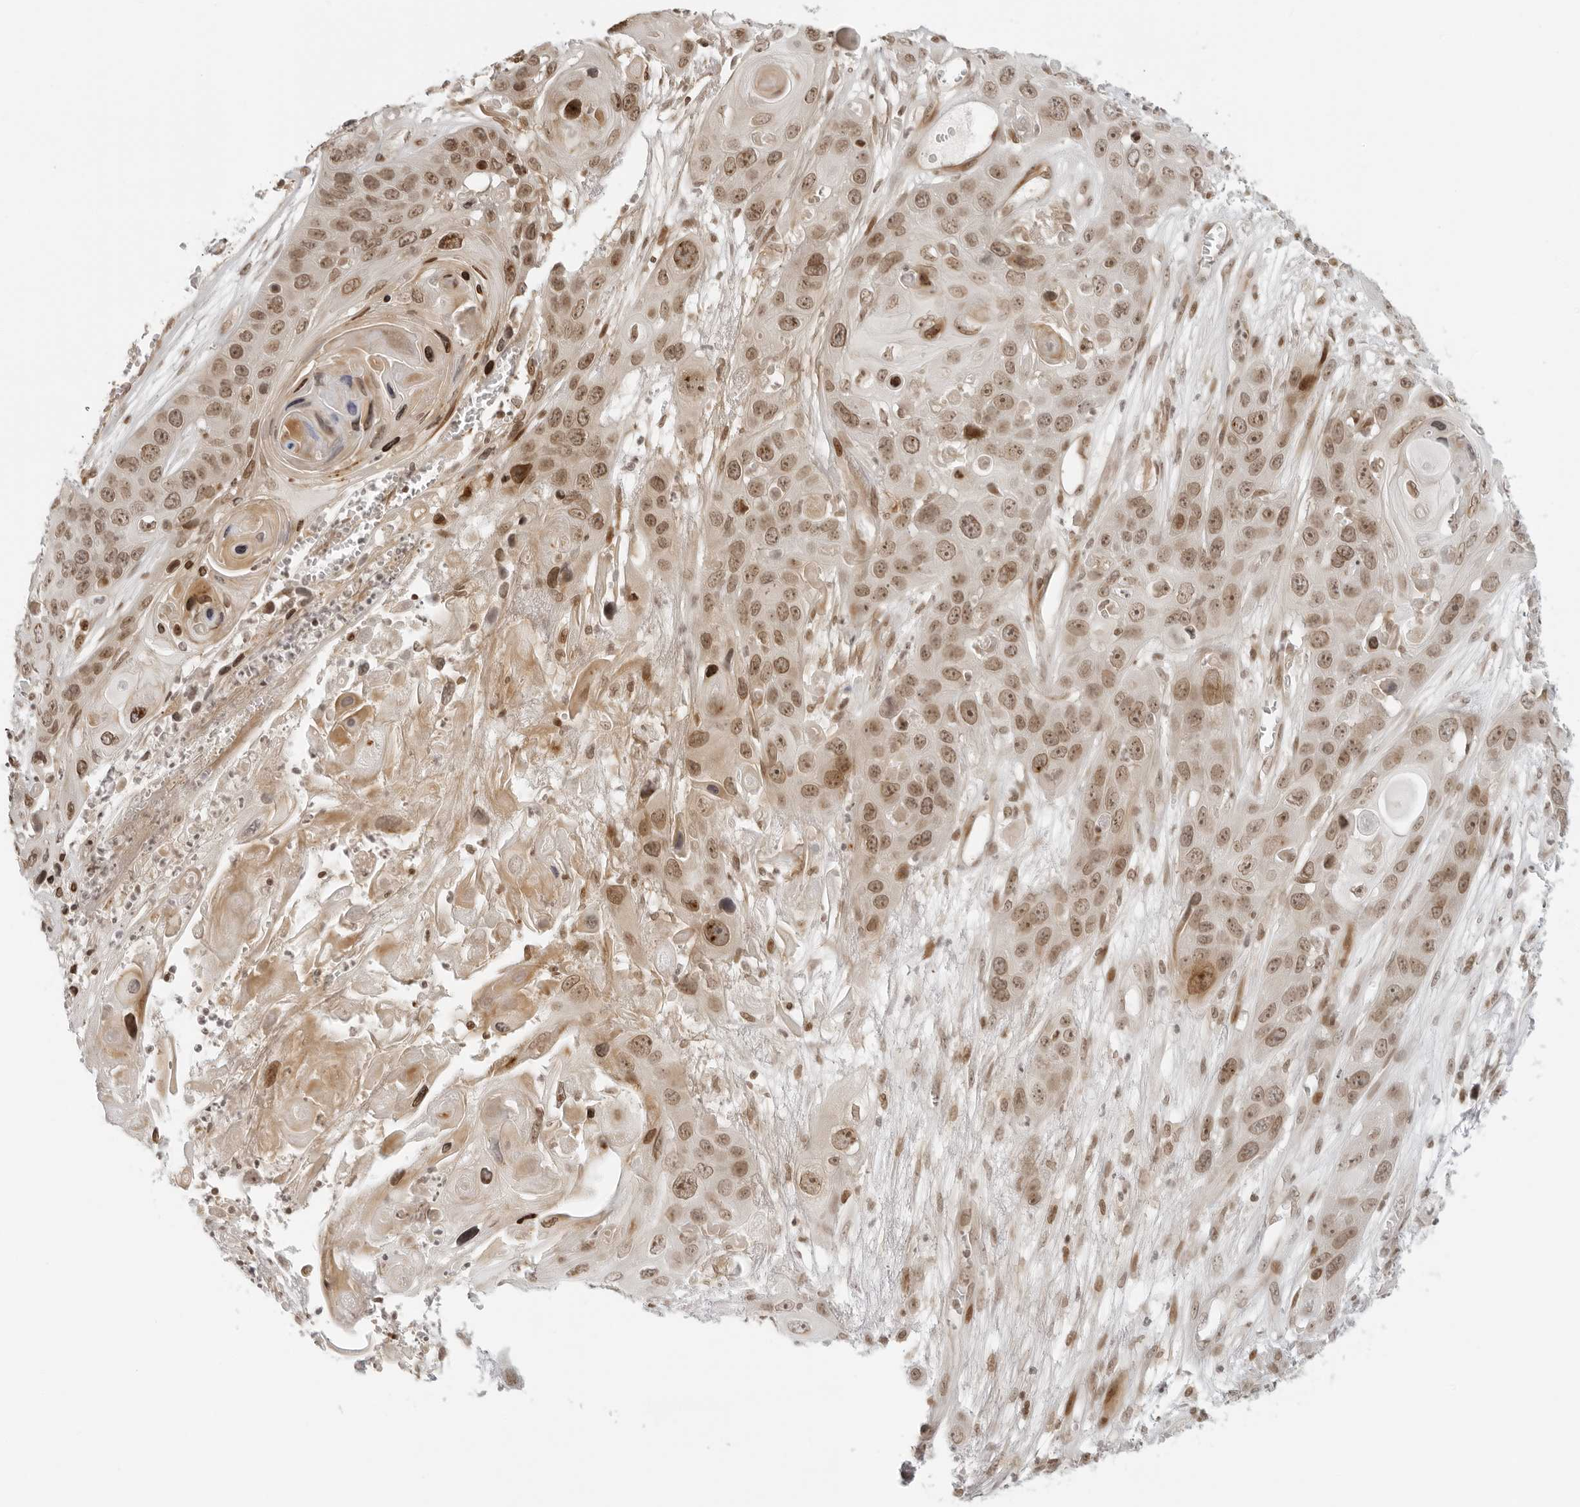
{"staining": {"intensity": "moderate", "quantity": ">75%", "location": "nuclear"}, "tissue": "skin cancer", "cell_type": "Tumor cells", "image_type": "cancer", "snomed": [{"axis": "morphology", "description": "Squamous cell carcinoma, NOS"}, {"axis": "topography", "description": "Skin"}], "caption": "Brown immunohistochemical staining in skin squamous cell carcinoma exhibits moderate nuclear positivity in approximately >75% of tumor cells. Ihc stains the protein of interest in brown and the nuclei are stained blue.", "gene": "ZNF407", "patient": {"sex": "male", "age": 55}}